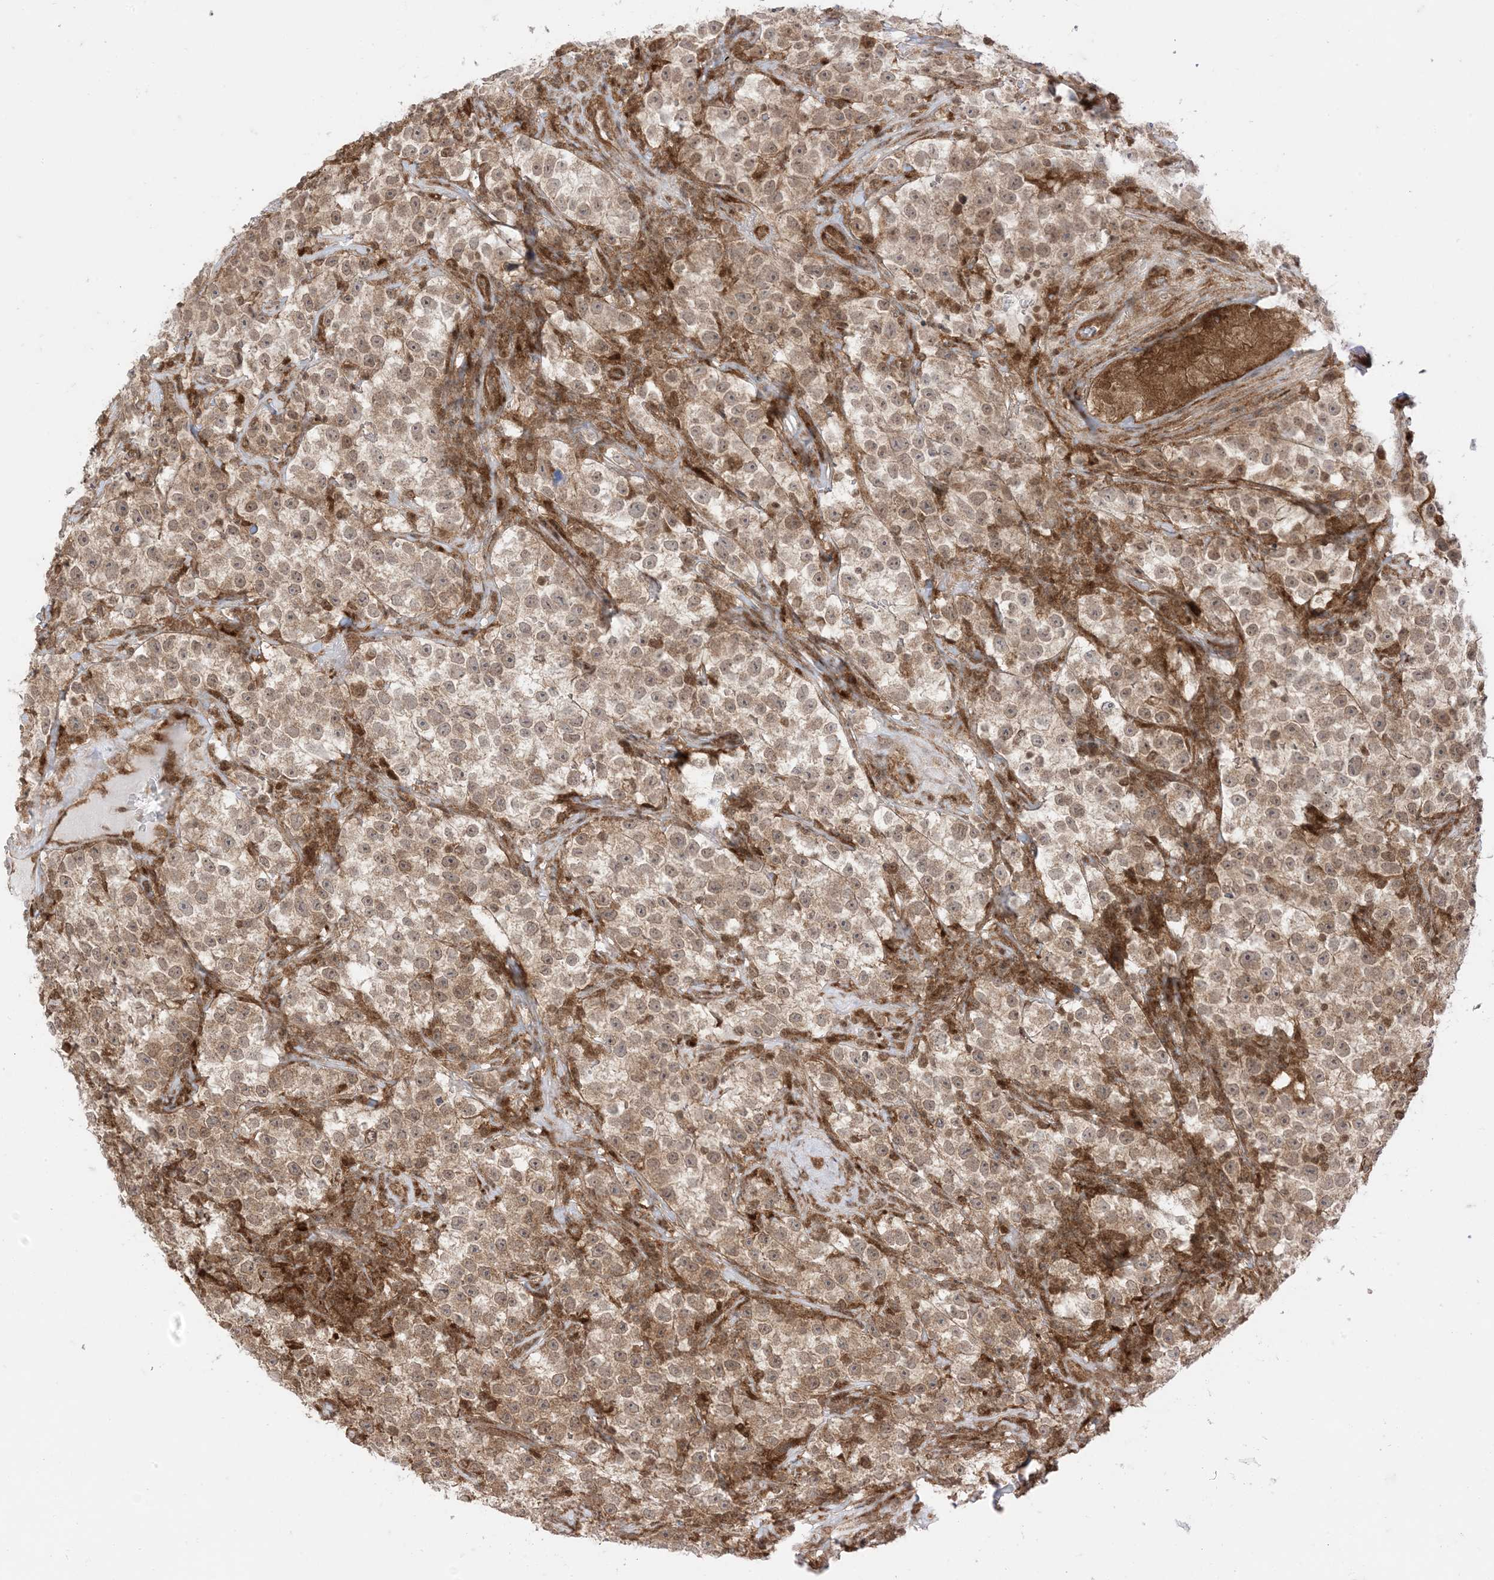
{"staining": {"intensity": "moderate", "quantity": "25%-75%", "location": "cytoplasmic/membranous"}, "tissue": "testis cancer", "cell_type": "Tumor cells", "image_type": "cancer", "snomed": [{"axis": "morphology", "description": "Seminoma, NOS"}, {"axis": "topography", "description": "Testis"}], "caption": "The histopathology image demonstrates a brown stain indicating the presence of a protein in the cytoplasmic/membranous of tumor cells in testis cancer.", "gene": "PTPA", "patient": {"sex": "male", "age": 22}}